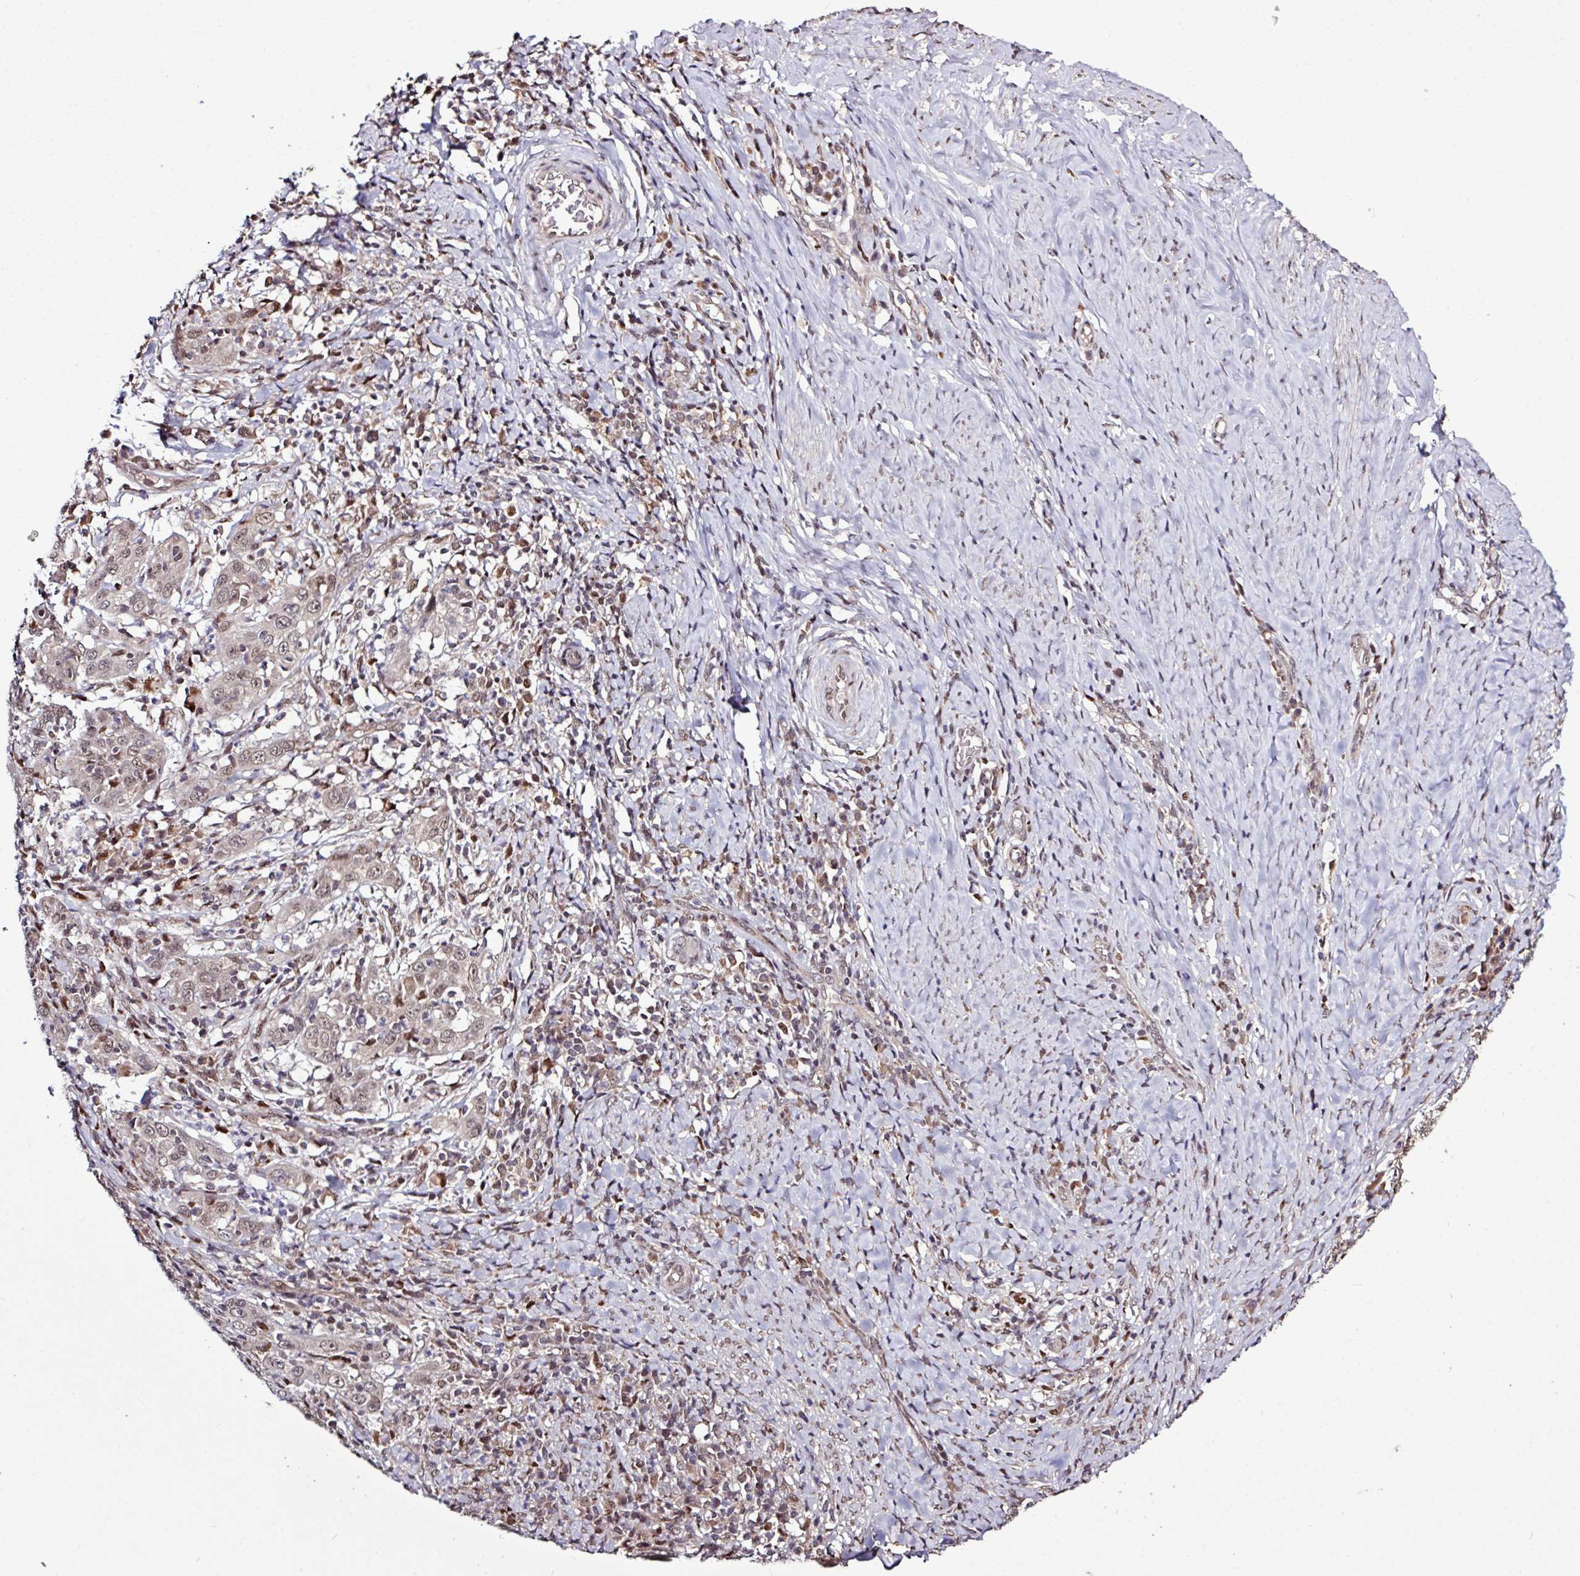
{"staining": {"intensity": "moderate", "quantity": ">75%", "location": "nuclear"}, "tissue": "cervical cancer", "cell_type": "Tumor cells", "image_type": "cancer", "snomed": [{"axis": "morphology", "description": "Squamous cell carcinoma, NOS"}, {"axis": "topography", "description": "Cervix"}], "caption": "Immunohistochemical staining of cervical cancer demonstrates medium levels of moderate nuclear expression in about >75% of tumor cells. Immunohistochemistry stains the protein of interest in brown and the nuclei are stained blue.", "gene": "SKIC2", "patient": {"sex": "female", "age": 46}}